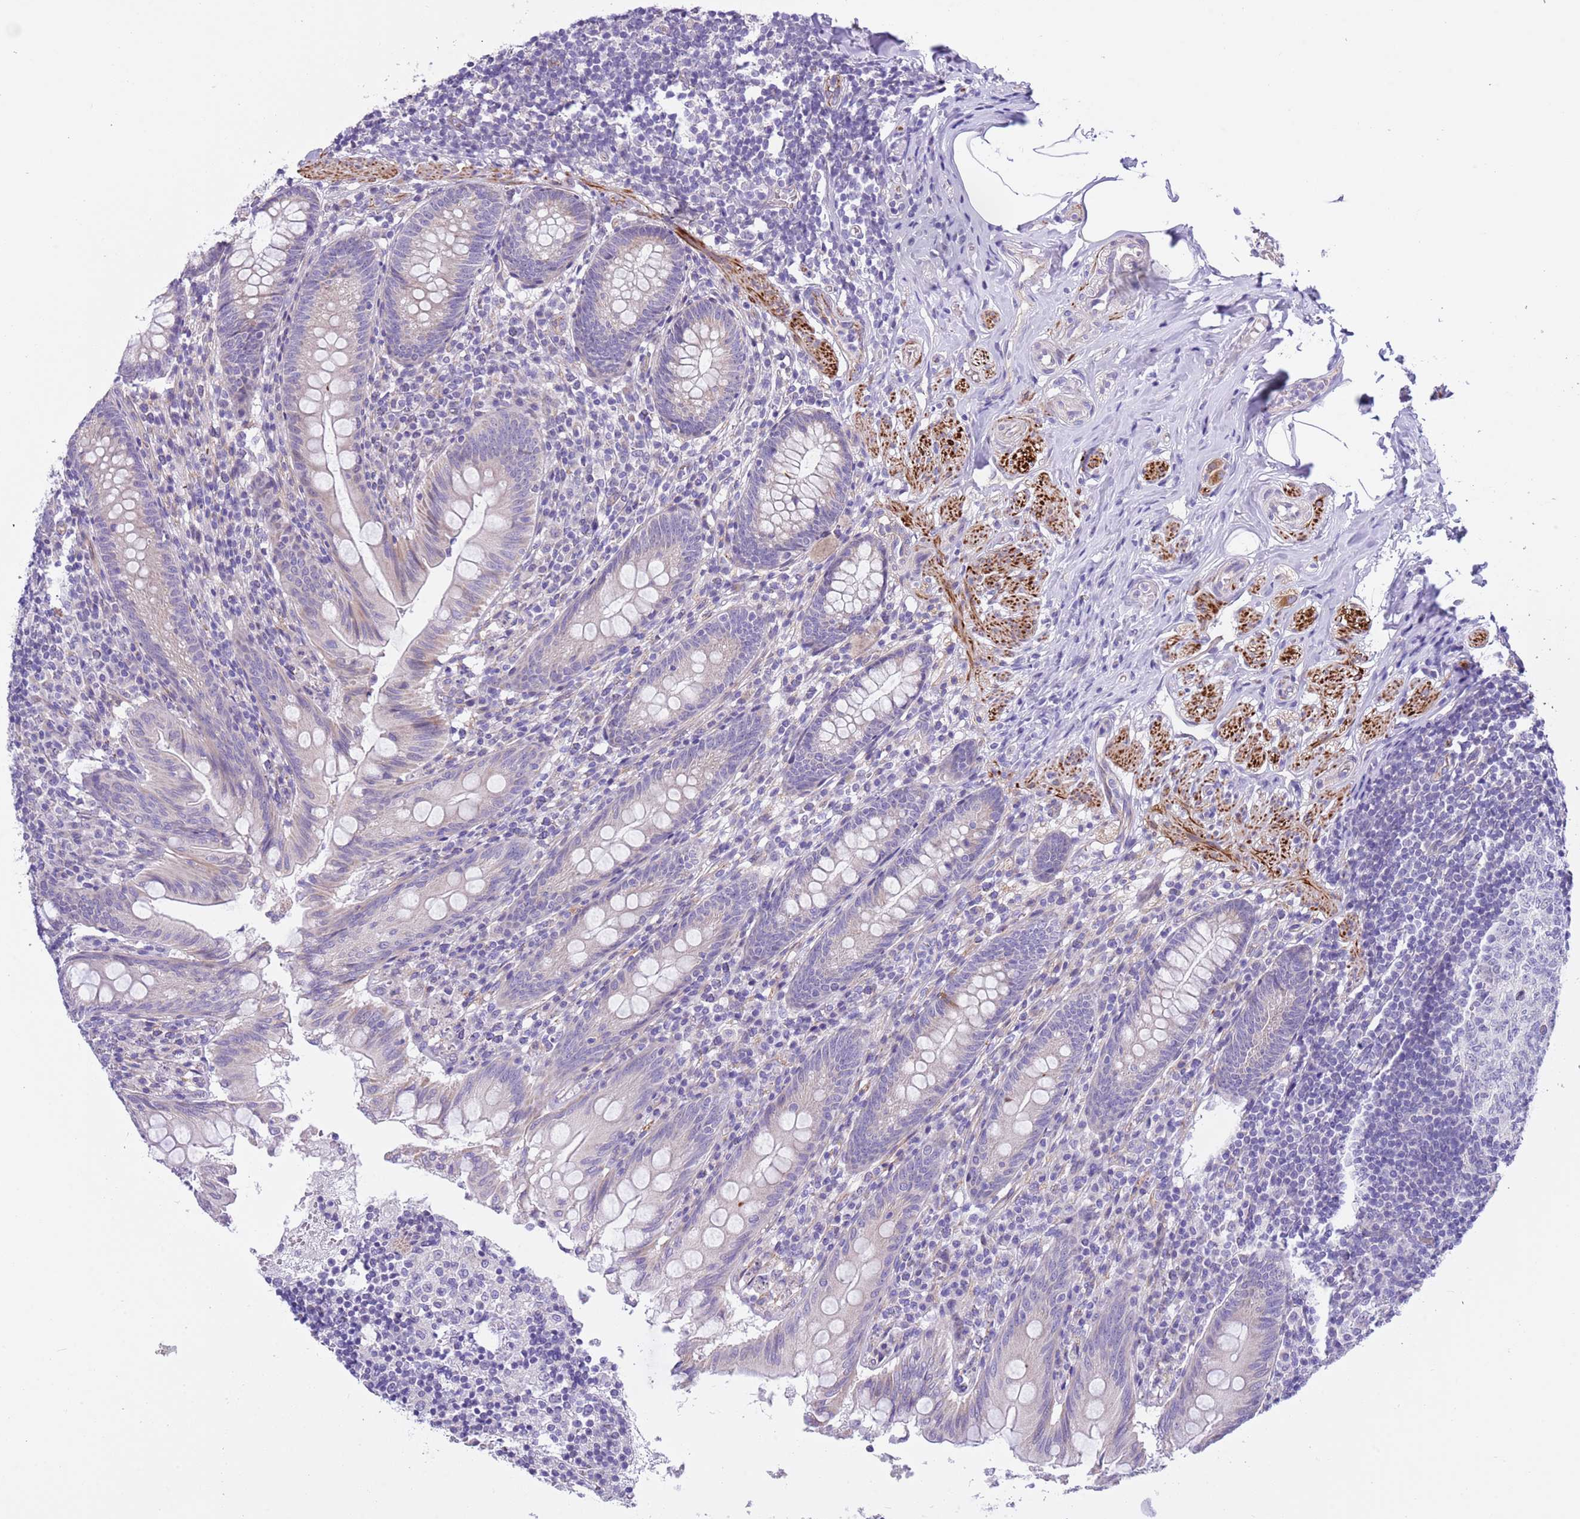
{"staining": {"intensity": "negative", "quantity": "none", "location": "none"}, "tissue": "appendix", "cell_type": "Glandular cells", "image_type": "normal", "snomed": [{"axis": "morphology", "description": "Normal tissue, NOS"}, {"axis": "topography", "description": "Appendix"}], "caption": "An IHC photomicrograph of normal appendix is shown. There is no staining in glandular cells of appendix. The staining is performed using DAB brown chromogen with nuclei counter-stained in using hematoxylin.", "gene": "NET1", "patient": {"sex": "male", "age": 55}}